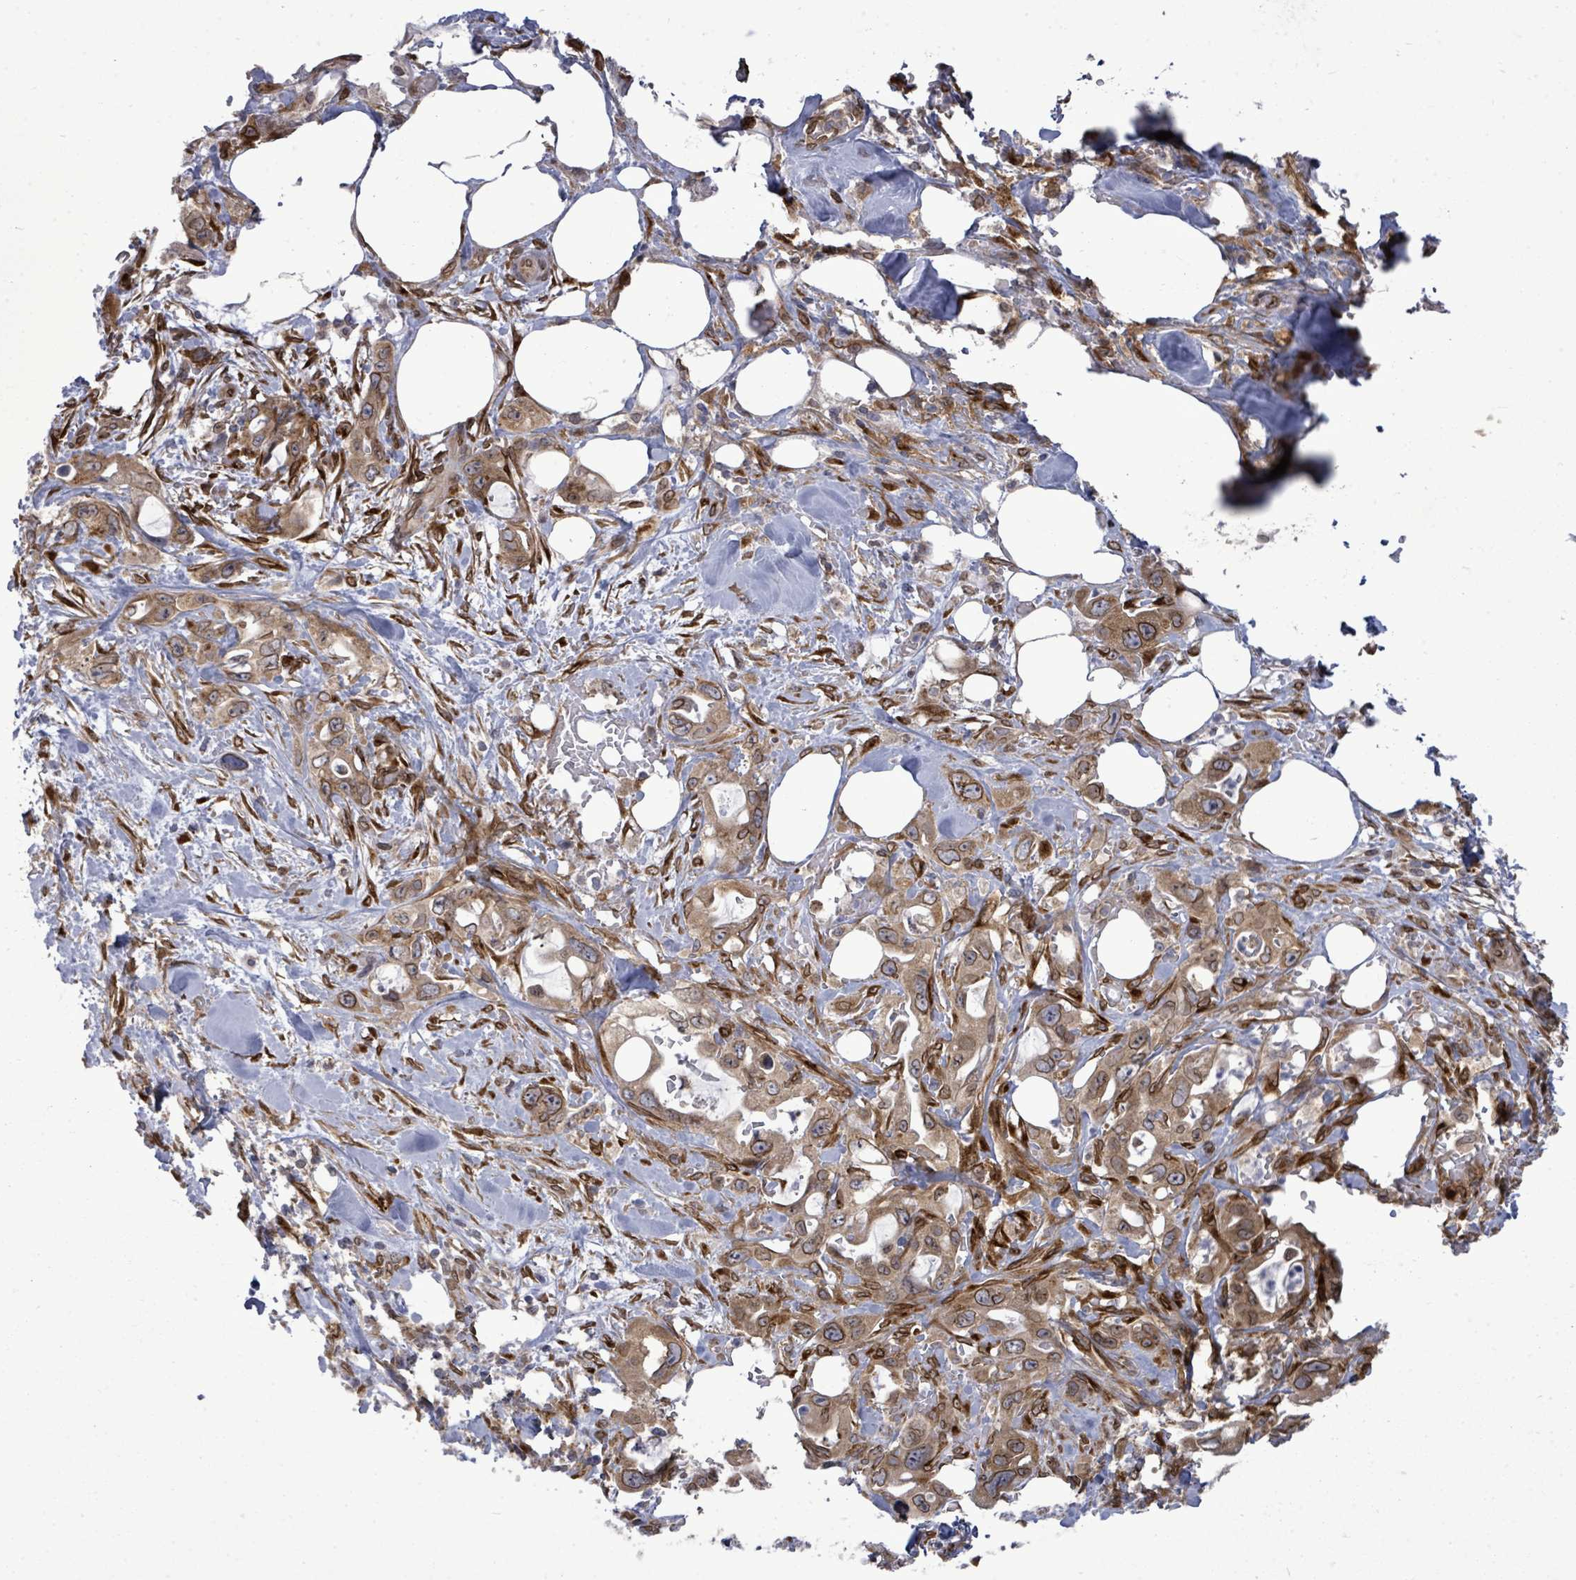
{"staining": {"intensity": "moderate", "quantity": ">75%", "location": "cytoplasmic/membranous,nuclear"}, "tissue": "pancreatic cancer", "cell_type": "Tumor cells", "image_type": "cancer", "snomed": [{"axis": "morphology", "description": "Adenocarcinoma, NOS"}, {"axis": "topography", "description": "Pancreas"}], "caption": "DAB immunohistochemical staining of human pancreatic adenocarcinoma exhibits moderate cytoplasmic/membranous and nuclear protein expression in approximately >75% of tumor cells.", "gene": "ARFGAP1", "patient": {"sex": "female", "age": 61}}